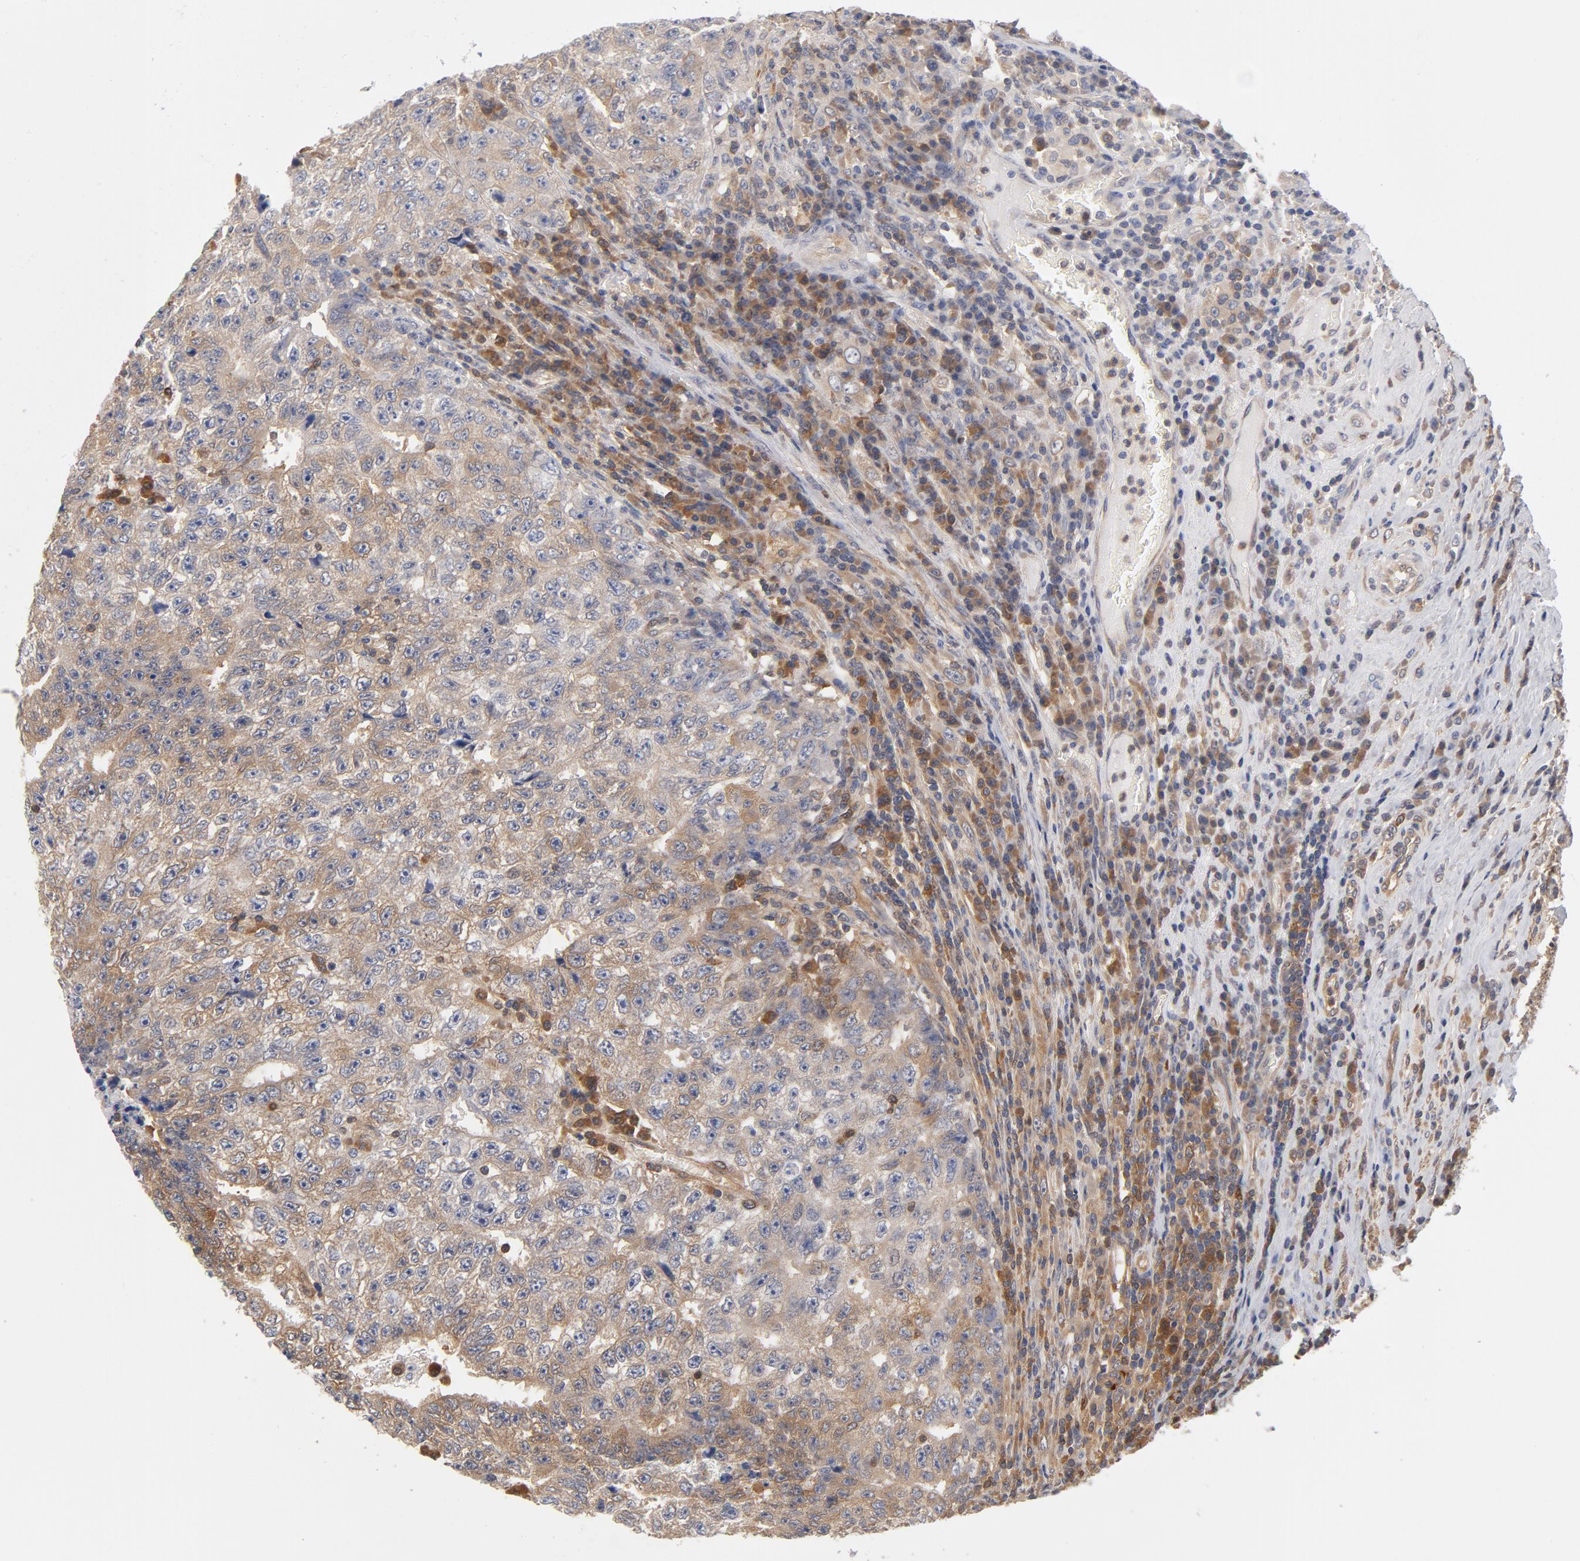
{"staining": {"intensity": "moderate", "quantity": "<25%", "location": "cytoplasmic/membranous"}, "tissue": "testis cancer", "cell_type": "Tumor cells", "image_type": "cancer", "snomed": [{"axis": "morphology", "description": "Necrosis, NOS"}, {"axis": "morphology", "description": "Carcinoma, Embryonal, NOS"}, {"axis": "topography", "description": "Testis"}], "caption": "Testis embryonal carcinoma stained for a protein demonstrates moderate cytoplasmic/membranous positivity in tumor cells.", "gene": "ASMTL", "patient": {"sex": "male", "age": 19}}